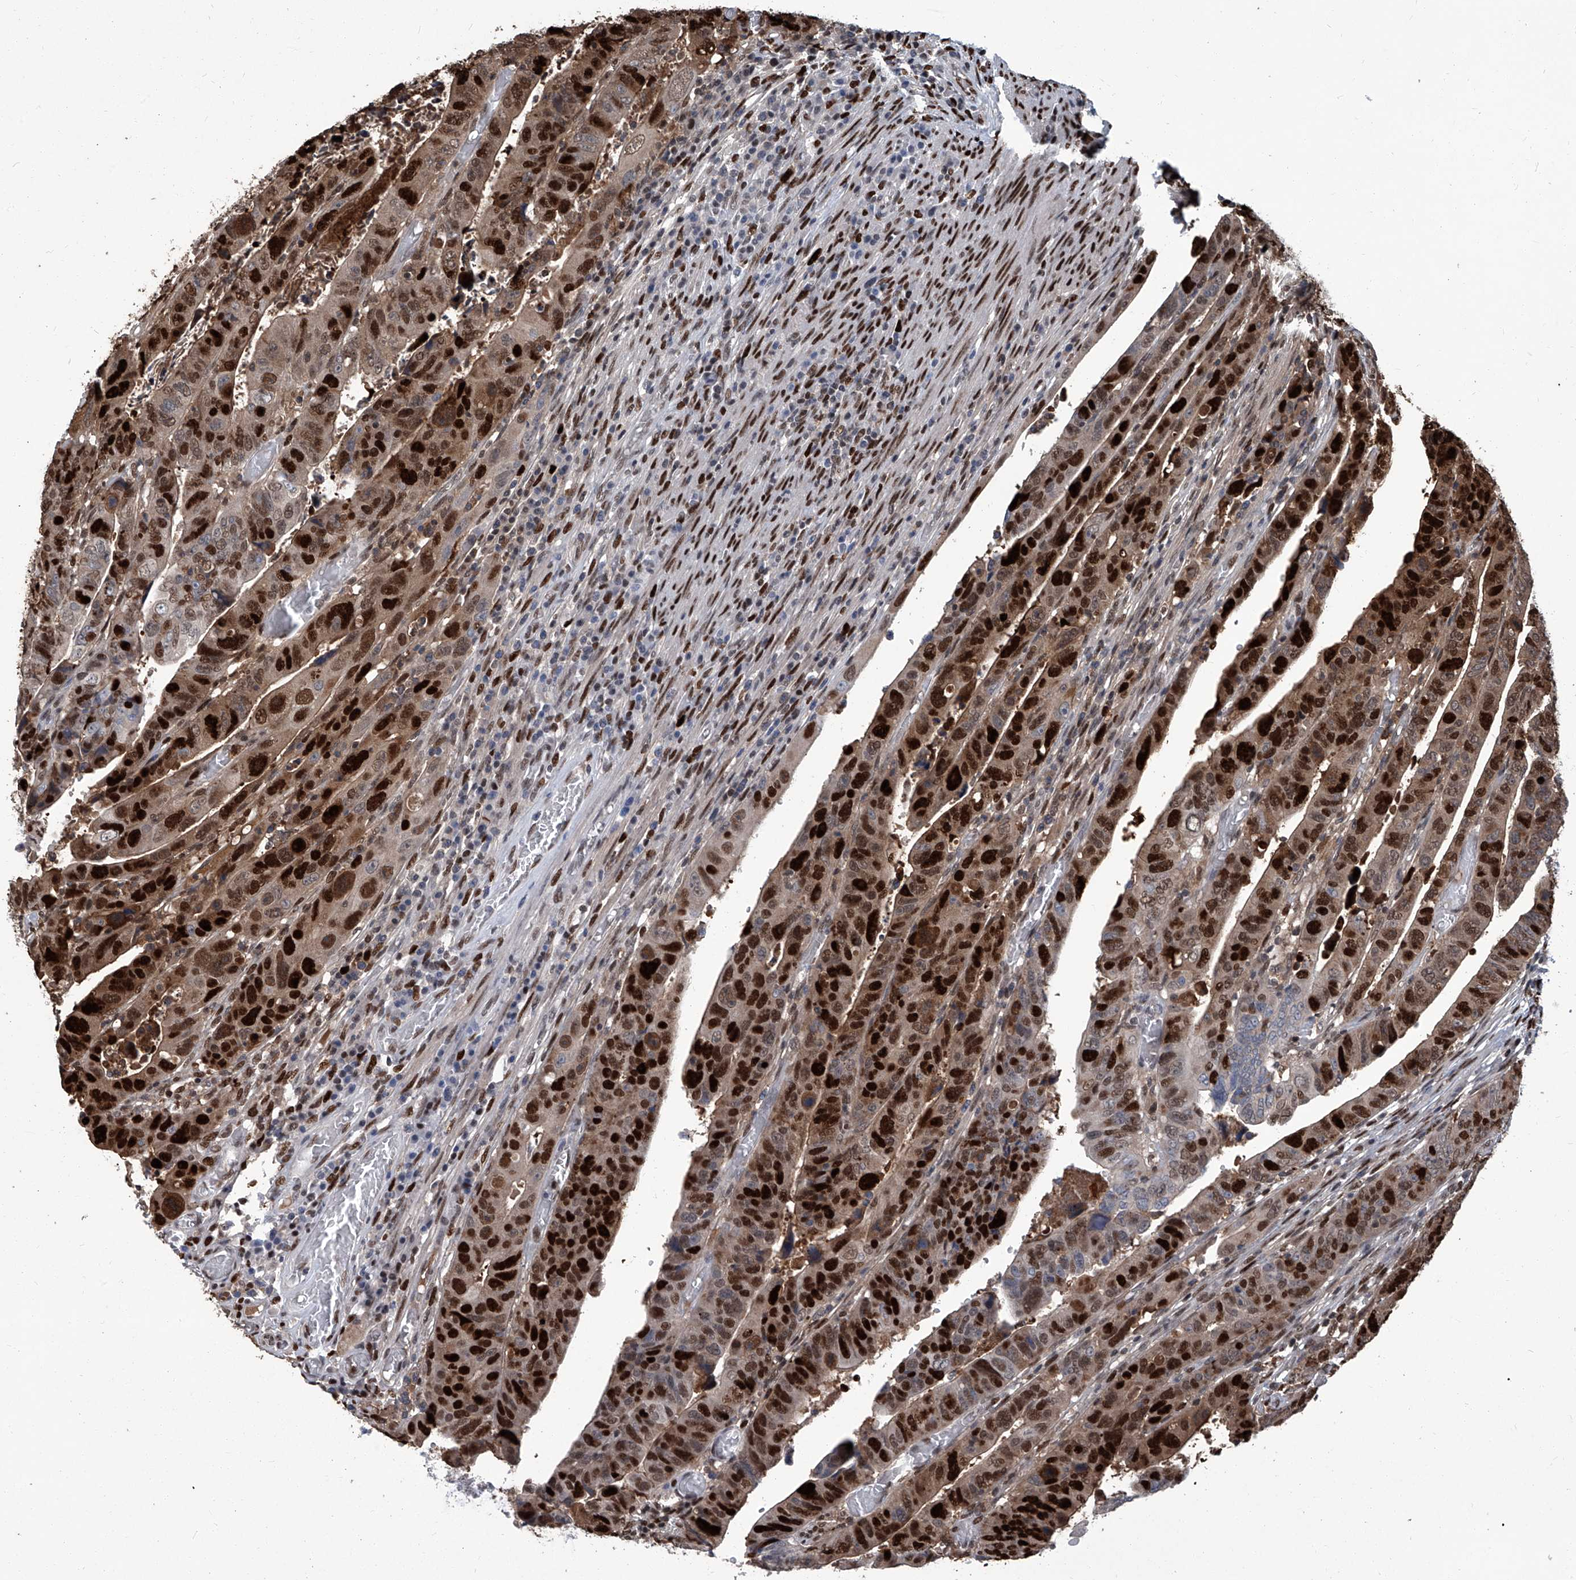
{"staining": {"intensity": "strong", "quantity": ">75%", "location": "cytoplasmic/membranous,nuclear"}, "tissue": "colorectal cancer", "cell_type": "Tumor cells", "image_type": "cancer", "snomed": [{"axis": "morphology", "description": "Normal tissue, NOS"}, {"axis": "morphology", "description": "Adenocarcinoma, NOS"}, {"axis": "topography", "description": "Rectum"}], "caption": "High-magnification brightfield microscopy of colorectal cancer stained with DAB (brown) and counterstained with hematoxylin (blue). tumor cells exhibit strong cytoplasmic/membranous and nuclear positivity is present in about>75% of cells.", "gene": "PCNA", "patient": {"sex": "female", "age": 65}}